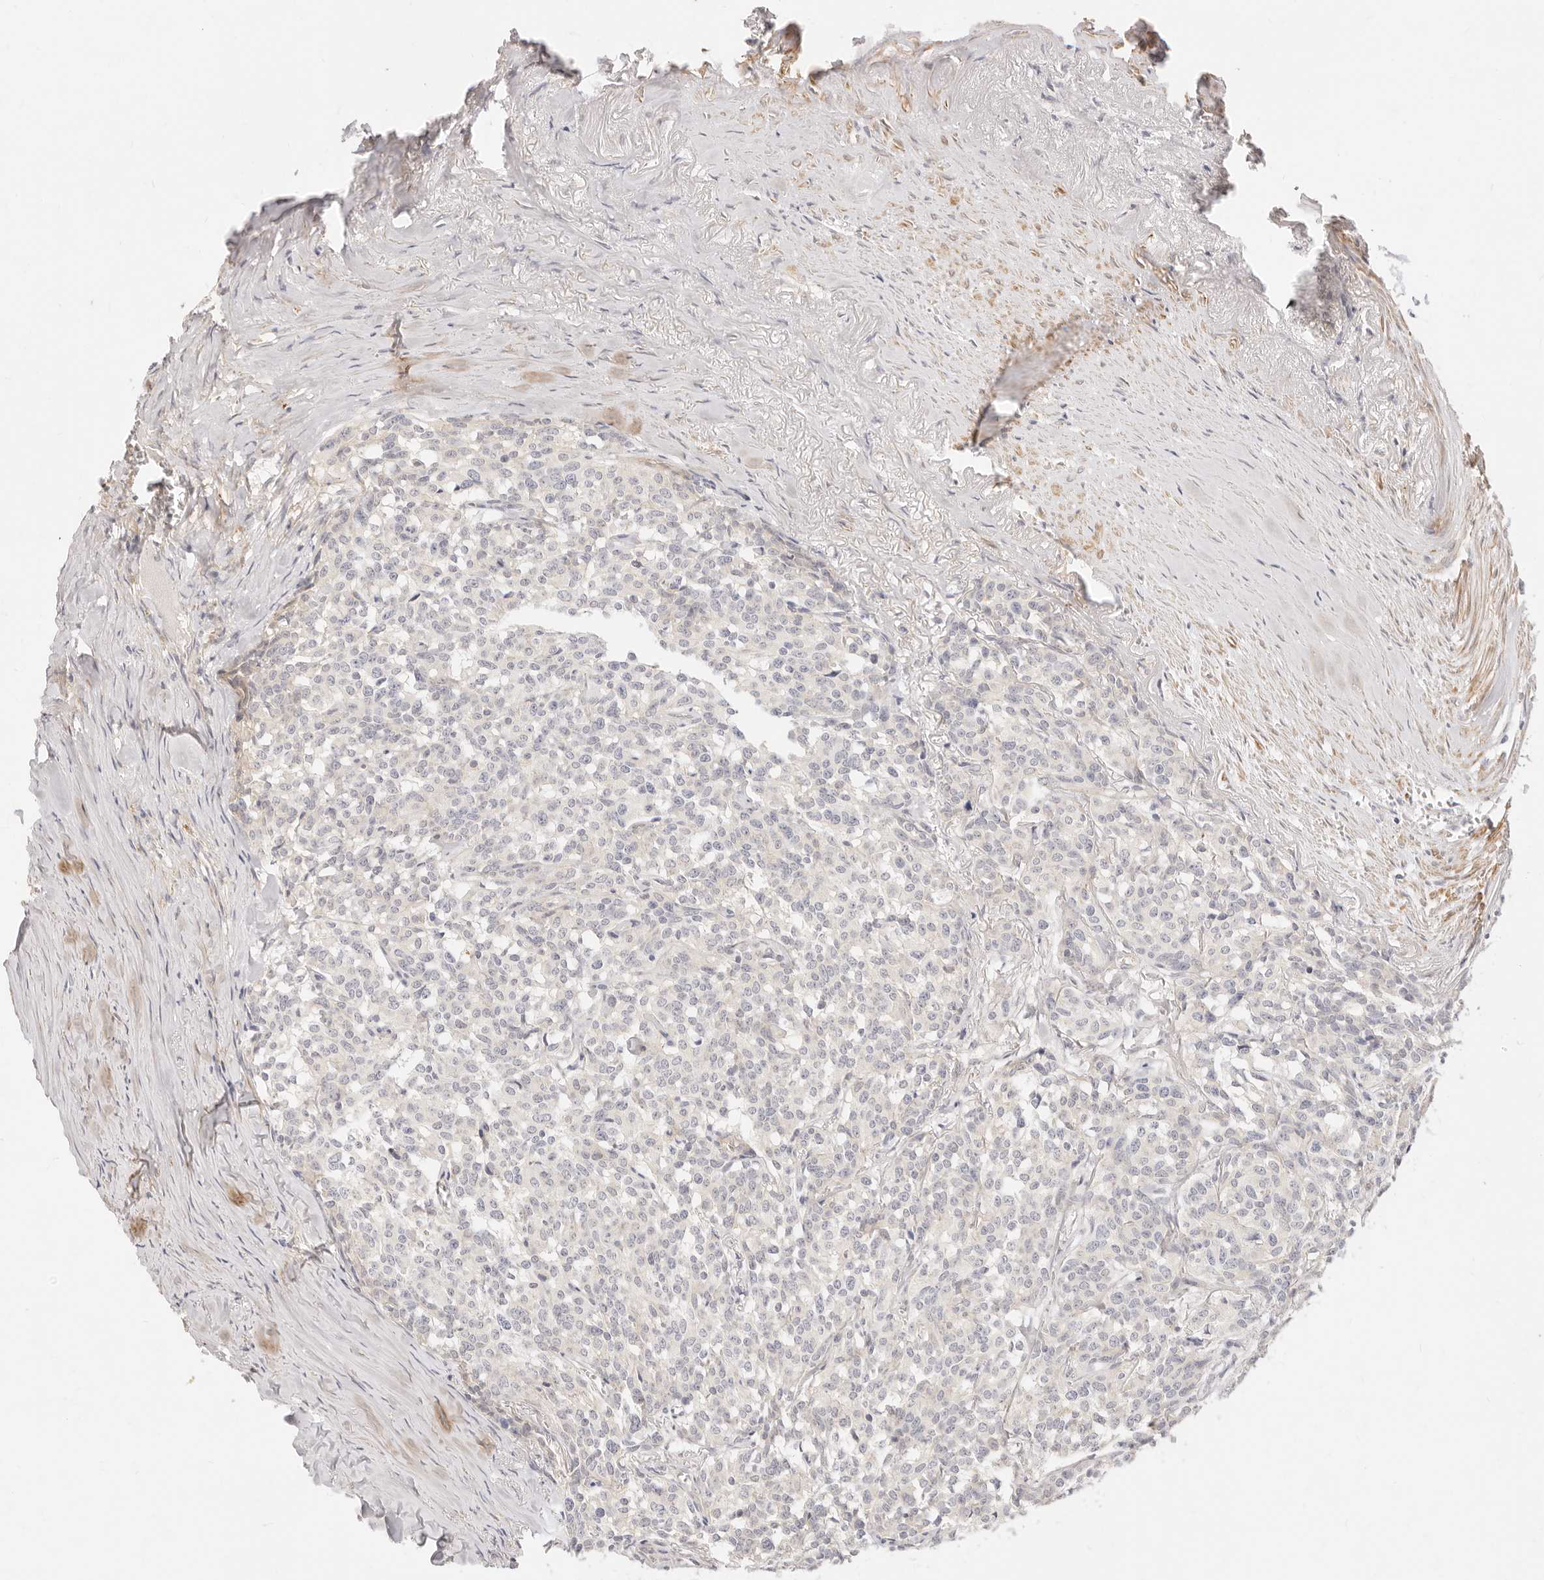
{"staining": {"intensity": "negative", "quantity": "none", "location": "none"}, "tissue": "carcinoid", "cell_type": "Tumor cells", "image_type": "cancer", "snomed": [{"axis": "morphology", "description": "Carcinoid, malignant, NOS"}, {"axis": "topography", "description": "Lung"}], "caption": "A high-resolution histopathology image shows immunohistochemistry staining of carcinoid, which shows no significant expression in tumor cells. The staining was performed using DAB (3,3'-diaminobenzidine) to visualize the protein expression in brown, while the nuclei were stained in blue with hematoxylin (Magnification: 20x).", "gene": "UBXN10", "patient": {"sex": "female", "age": 46}}